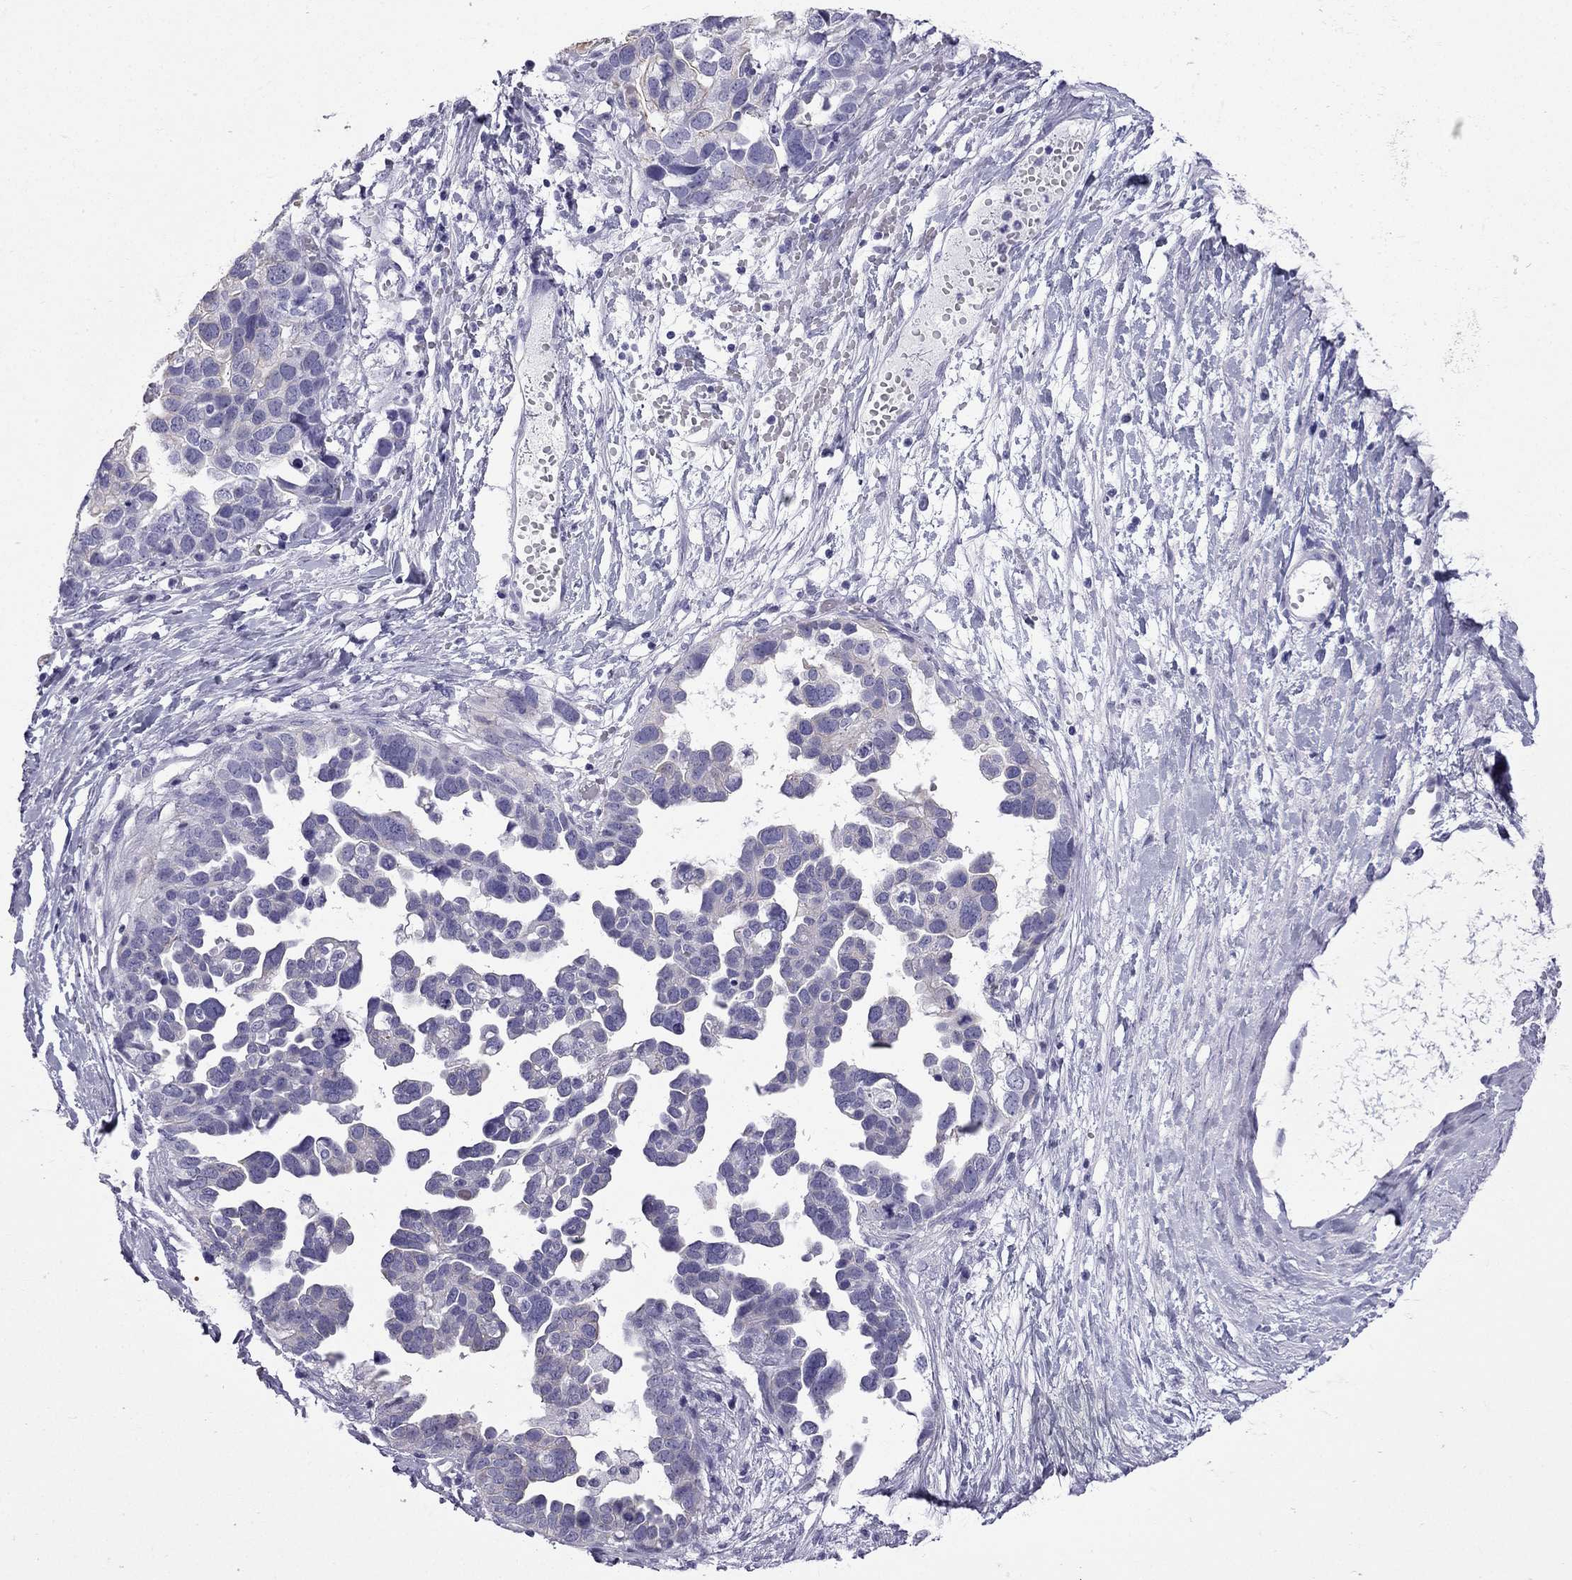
{"staining": {"intensity": "negative", "quantity": "none", "location": "none"}, "tissue": "ovarian cancer", "cell_type": "Tumor cells", "image_type": "cancer", "snomed": [{"axis": "morphology", "description": "Cystadenocarcinoma, serous, NOS"}, {"axis": "topography", "description": "Ovary"}], "caption": "Immunohistochemical staining of human ovarian serous cystadenocarcinoma demonstrates no significant positivity in tumor cells. (Brightfield microscopy of DAB (3,3'-diaminobenzidine) IHC at high magnification).", "gene": "GJA8", "patient": {"sex": "female", "age": 54}}